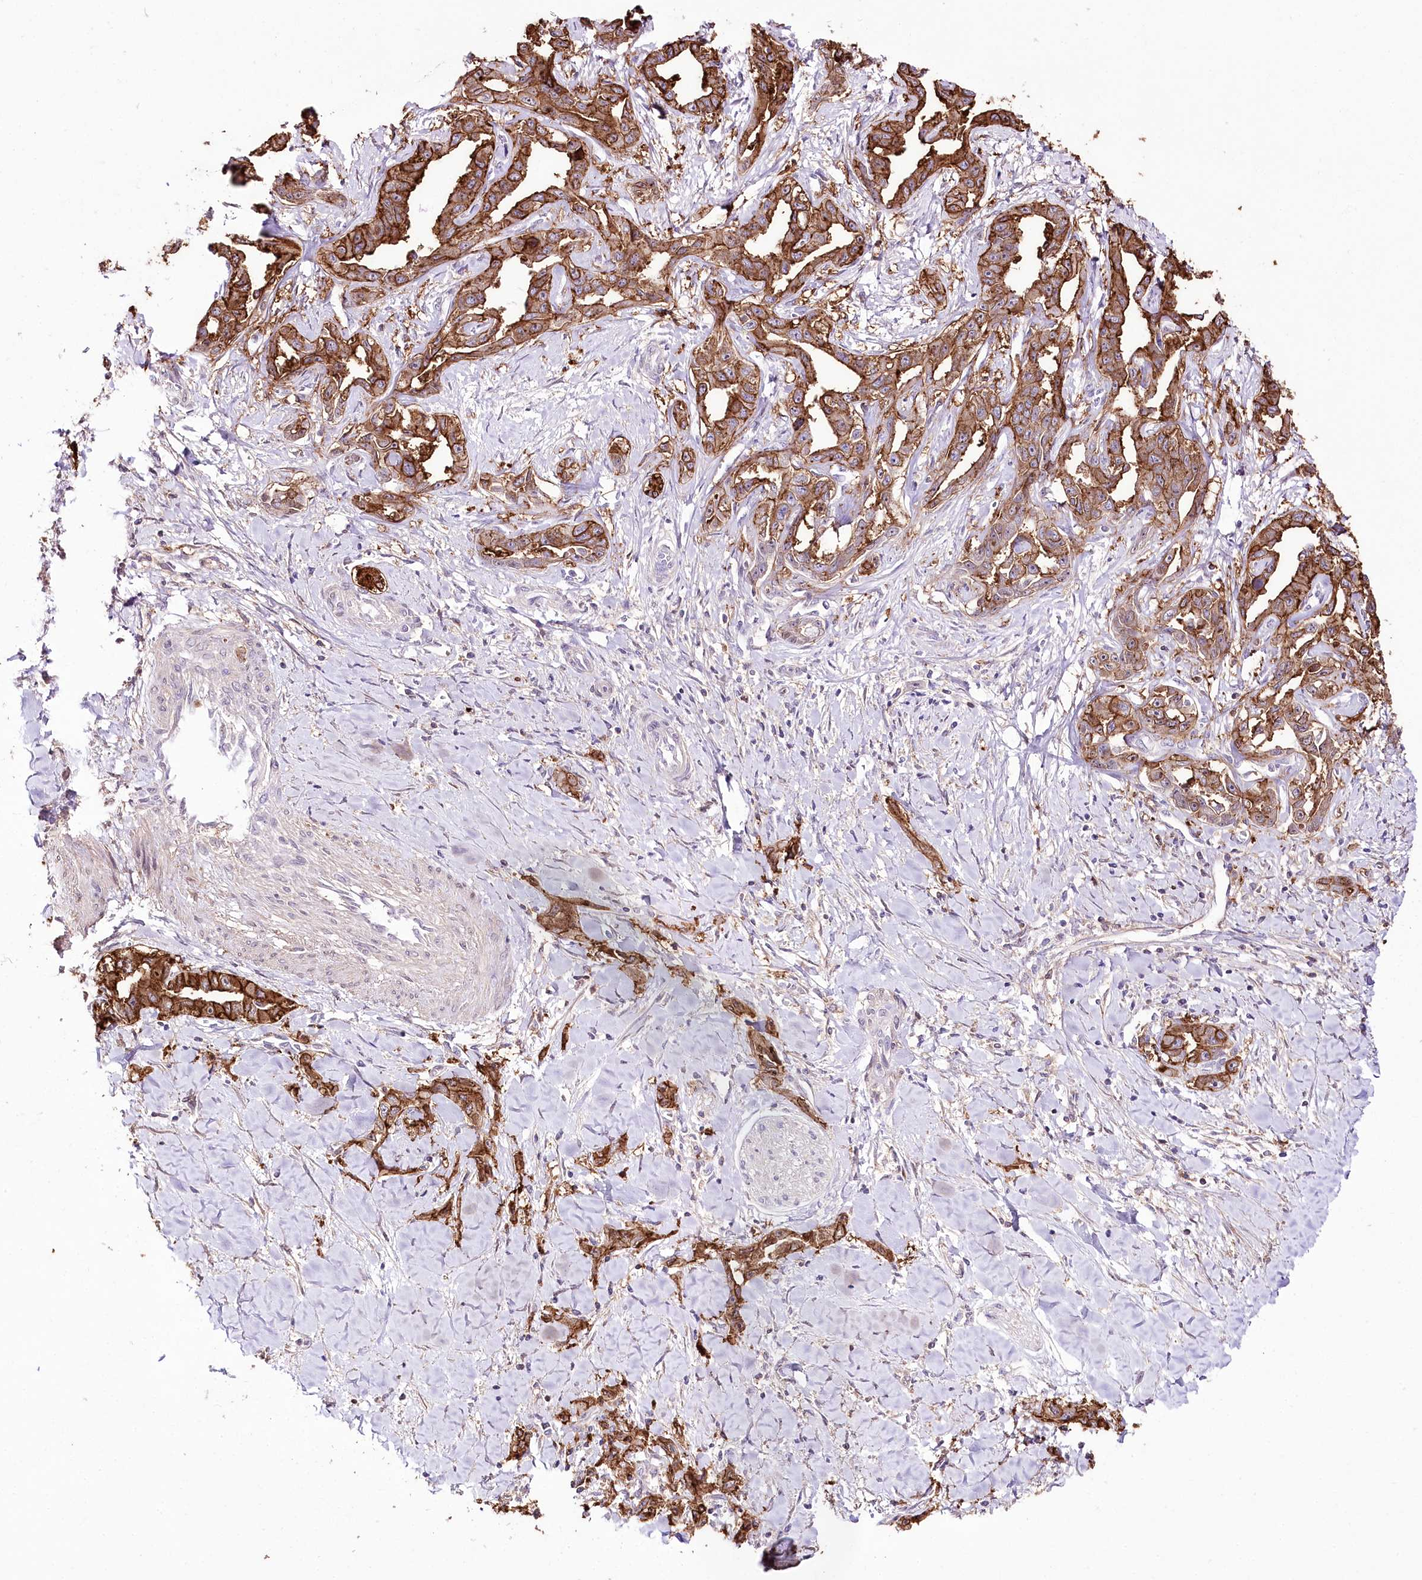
{"staining": {"intensity": "strong", "quantity": ">75%", "location": "cytoplasmic/membranous"}, "tissue": "liver cancer", "cell_type": "Tumor cells", "image_type": "cancer", "snomed": [{"axis": "morphology", "description": "Cholangiocarcinoma"}, {"axis": "topography", "description": "Liver"}], "caption": "DAB immunohistochemical staining of liver cholangiocarcinoma exhibits strong cytoplasmic/membranous protein expression in about >75% of tumor cells.", "gene": "UGP2", "patient": {"sex": "male", "age": 59}}